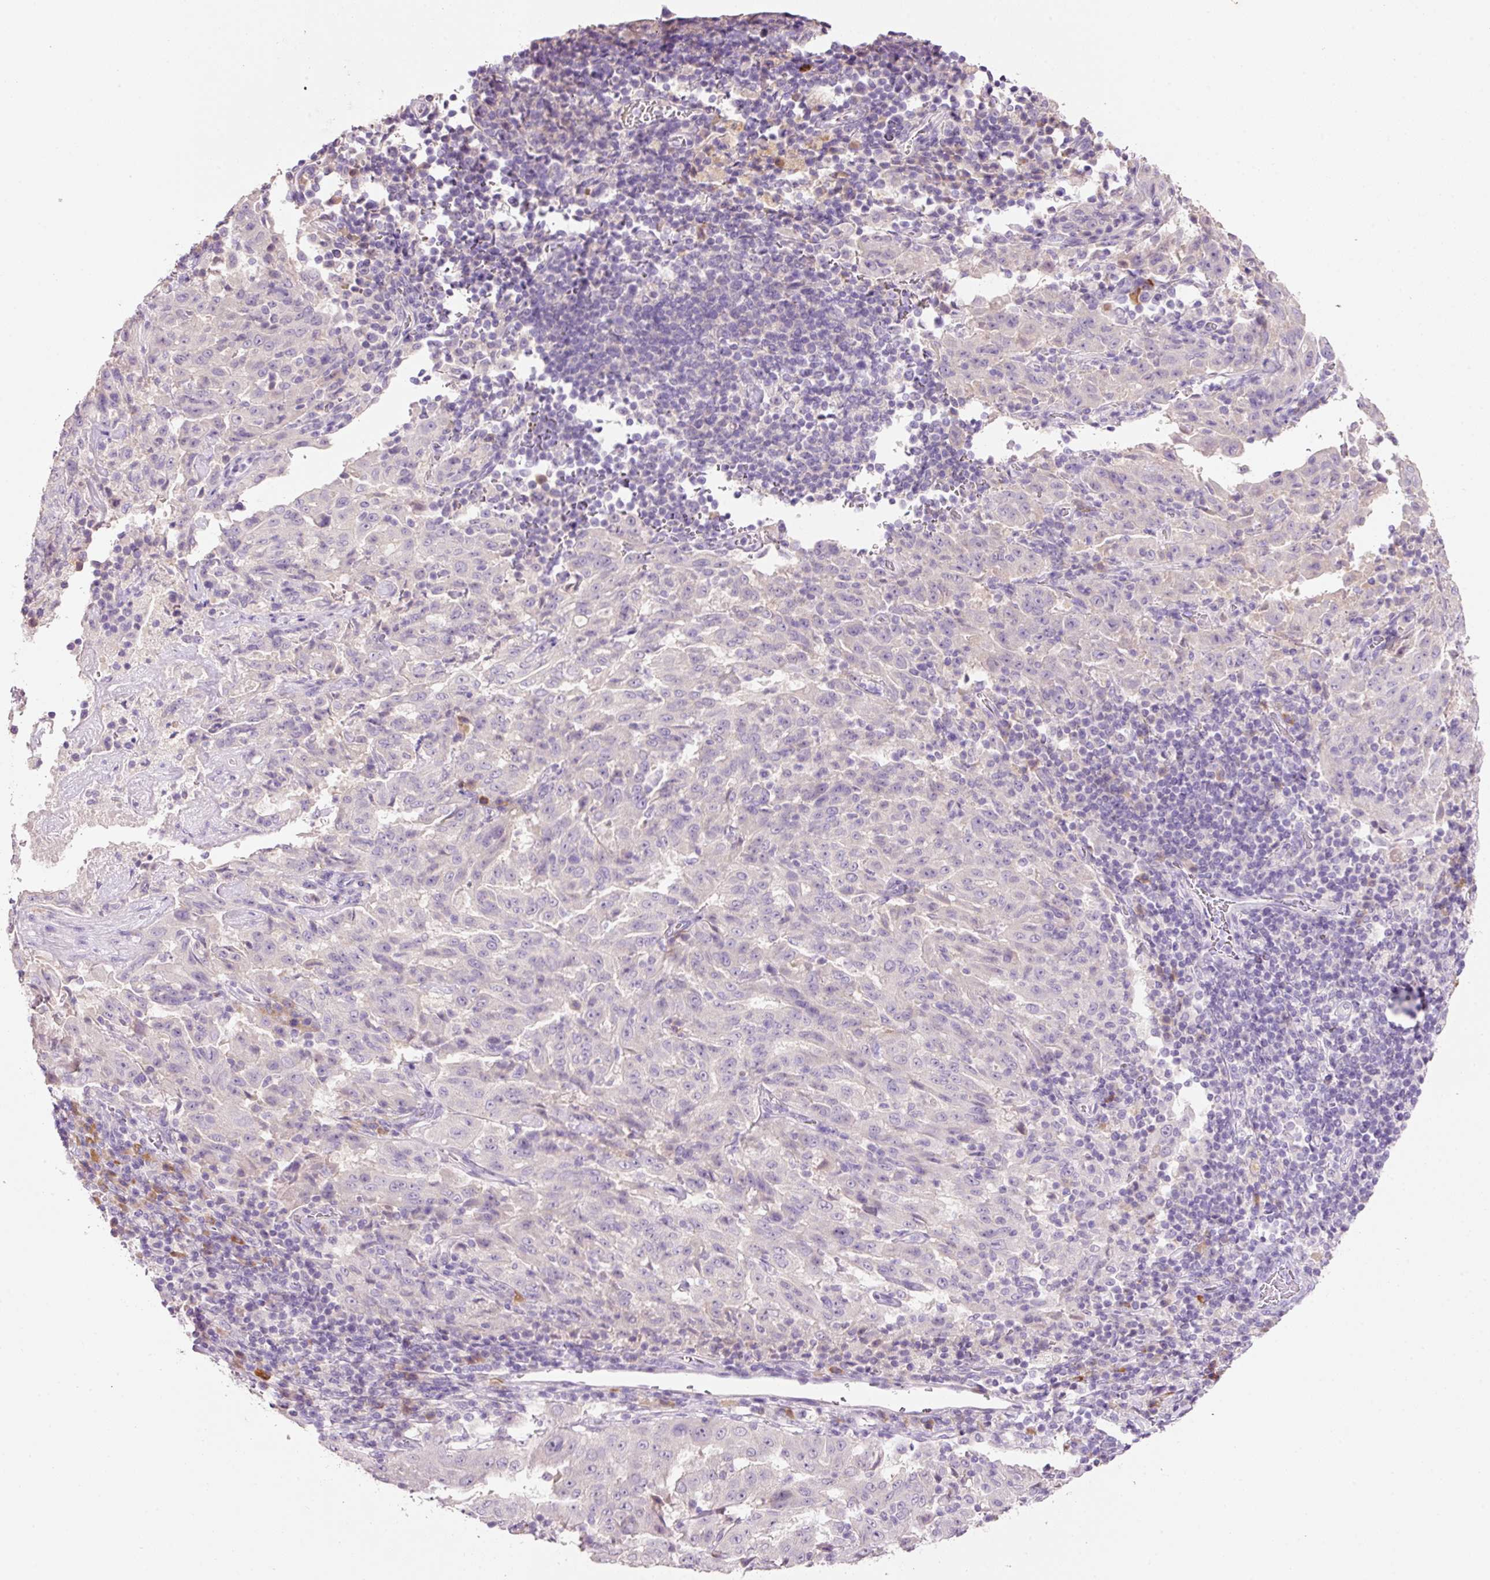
{"staining": {"intensity": "negative", "quantity": "none", "location": "none"}, "tissue": "pancreatic cancer", "cell_type": "Tumor cells", "image_type": "cancer", "snomed": [{"axis": "morphology", "description": "Adenocarcinoma, NOS"}, {"axis": "topography", "description": "Pancreas"}], "caption": "A histopathology image of human pancreatic cancer (adenocarcinoma) is negative for staining in tumor cells. (DAB (3,3'-diaminobenzidine) immunohistochemistry (IHC), high magnification).", "gene": "TENT5C", "patient": {"sex": "male", "age": 63}}